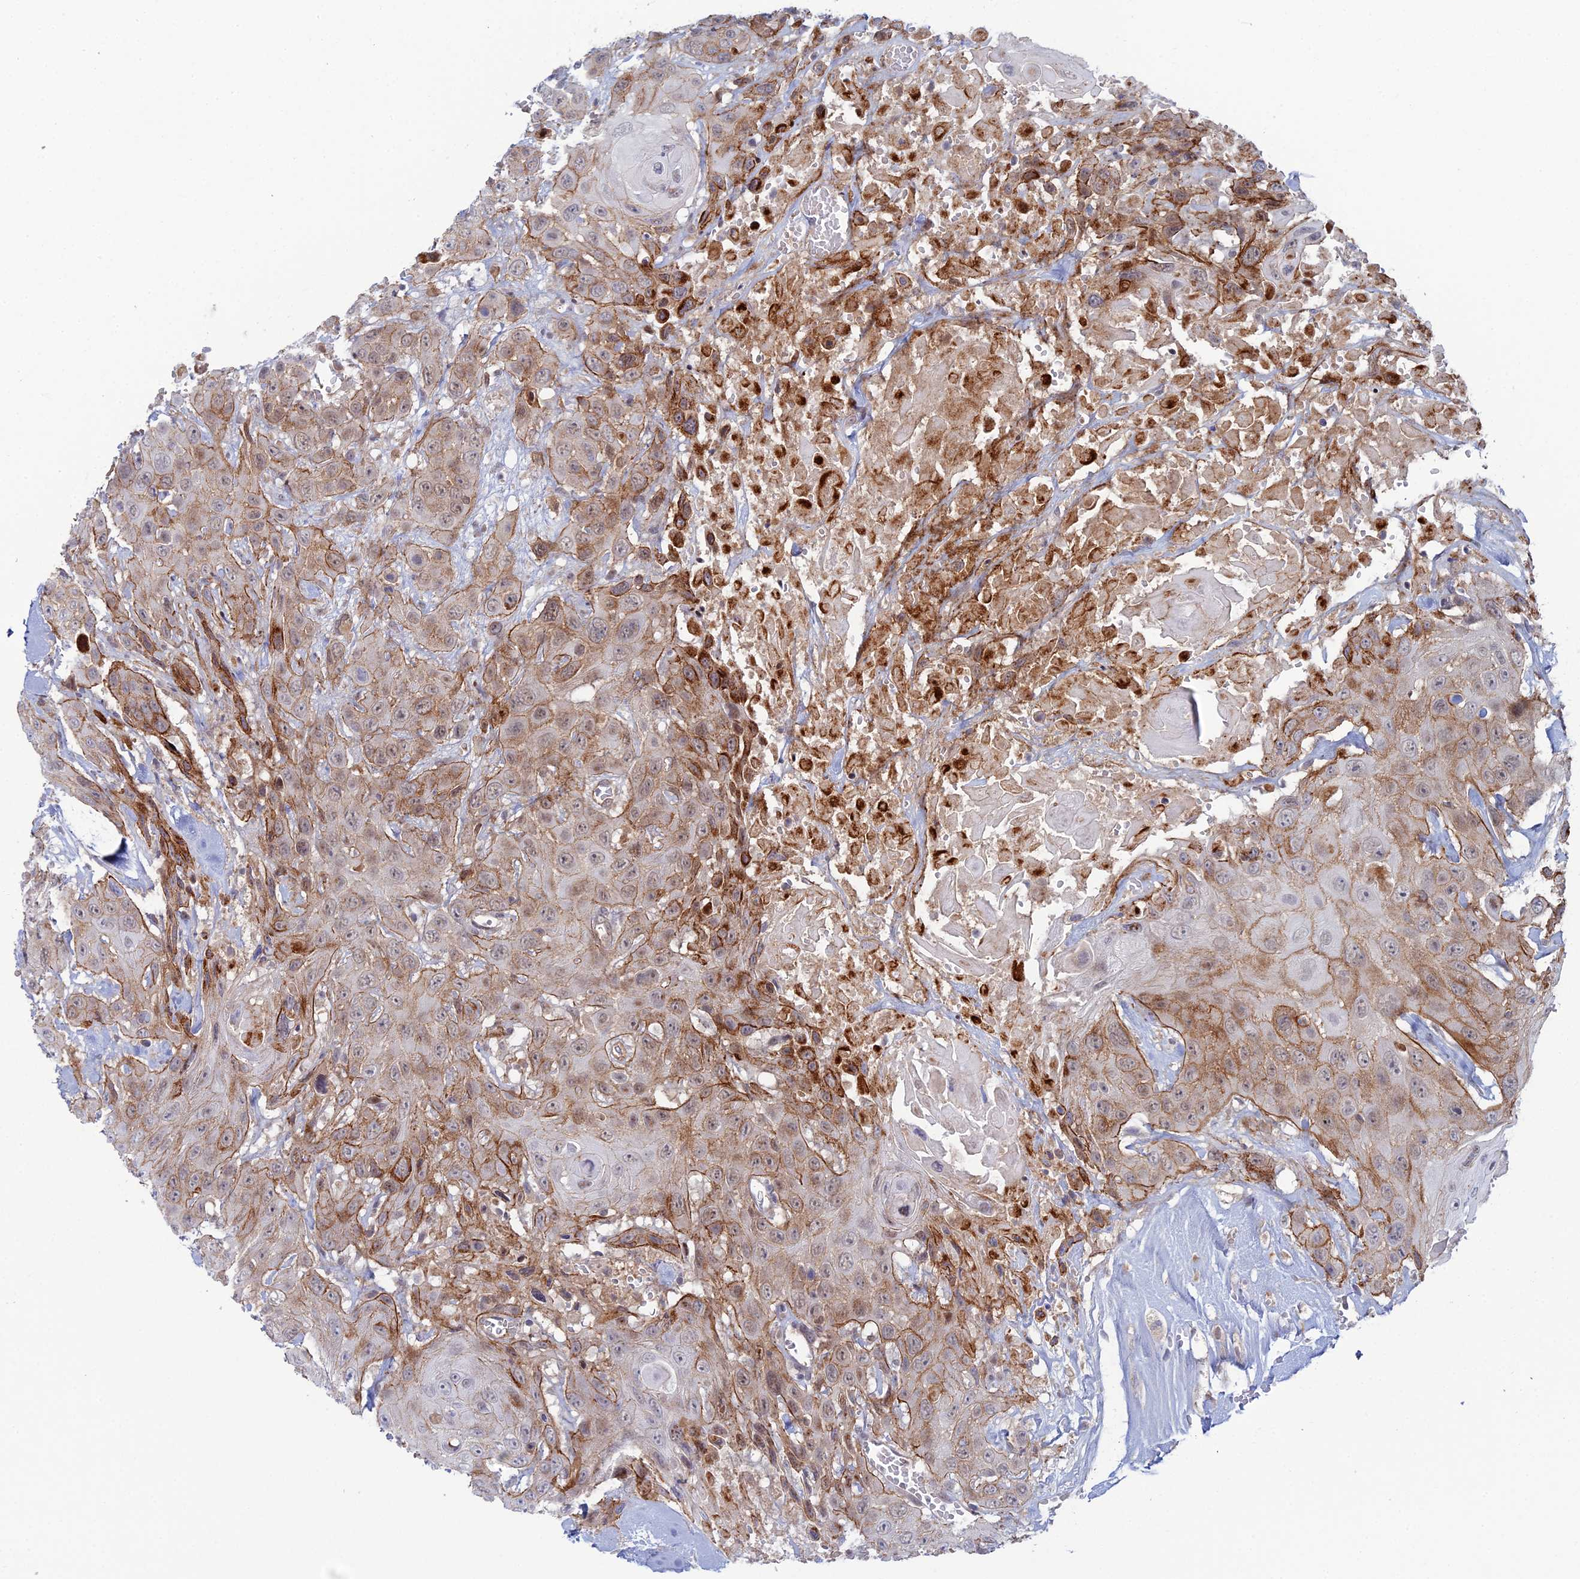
{"staining": {"intensity": "moderate", "quantity": ">75%", "location": "cytoplasmic/membranous"}, "tissue": "head and neck cancer", "cell_type": "Tumor cells", "image_type": "cancer", "snomed": [{"axis": "morphology", "description": "Squamous cell carcinoma, NOS"}, {"axis": "topography", "description": "Head-Neck"}], "caption": "High-magnification brightfield microscopy of head and neck squamous cell carcinoma stained with DAB (3,3'-diaminobenzidine) (brown) and counterstained with hematoxylin (blue). tumor cells exhibit moderate cytoplasmic/membranous positivity is present in approximately>75% of cells. The protein of interest is stained brown, and the nuclei are stained in blue (DAB (3,3'-diaminobenzidine) IHC with brightfield microscopy, high magnification).", "gene": "ABHD1", "patient": {"sex": "male", "age": 81}}